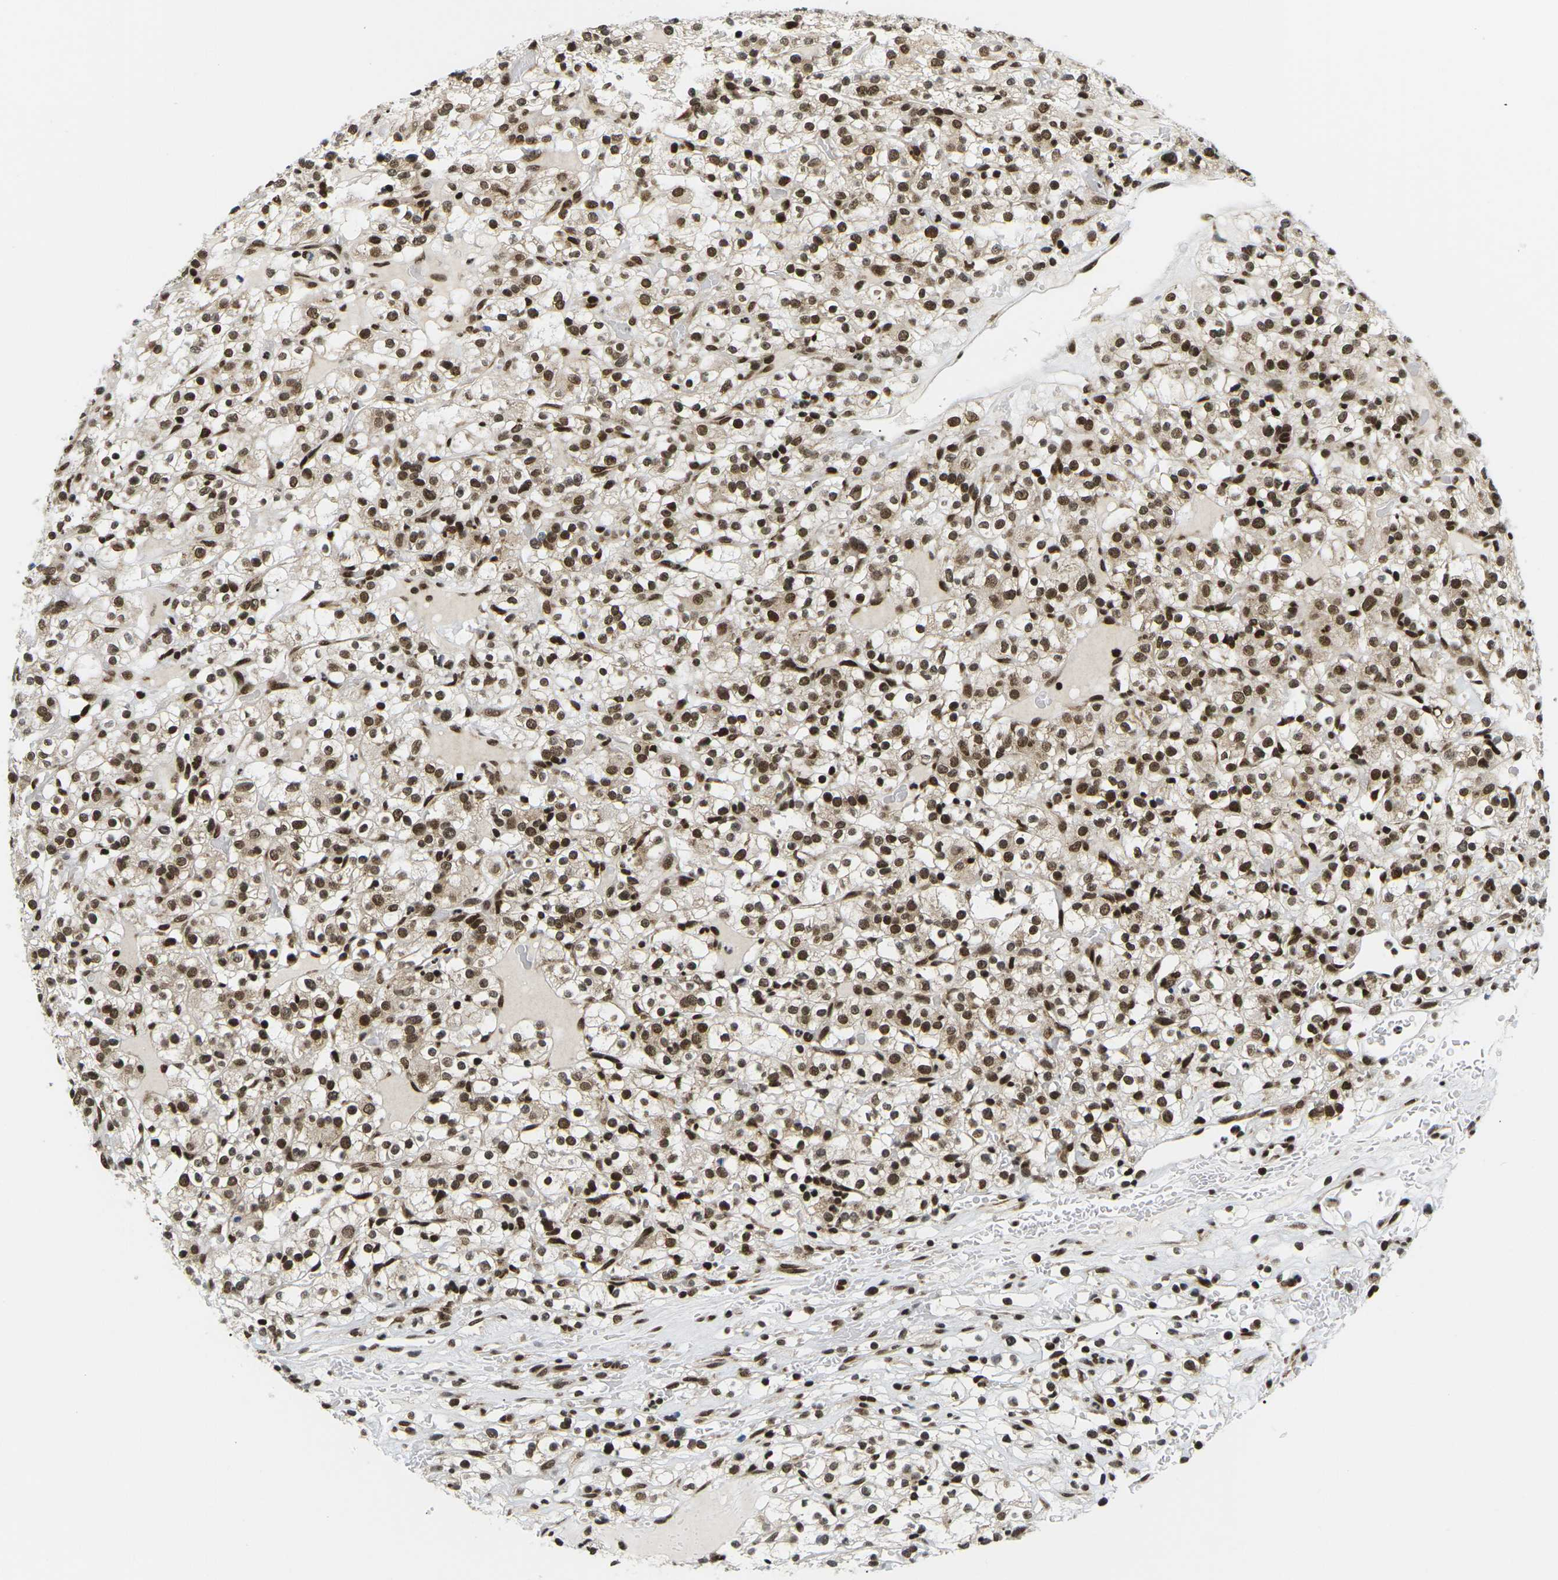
{"staining": {"intensity": "strong", "quantity": ">75%", "location": "nuclear"}, "tissue": "renal cancer", "cell_type": "Tumor cells", "image_type": "cancer", "snomed": [{"axis": "morphology", "description": "Normal tissue, NOS"}, {"axis": "morphology", "description": "Adenocarcinoma, NOS"}, {"axis": "topography", "description": "Kidney"}], "caption": "Immunohistochemical staining of human renal cancer demonstrates high levels of strong nuclear positivity in approximately >75% of tumor cells.", "gene": "CELF1", "patient": {"sex": "female", "age": 72}}